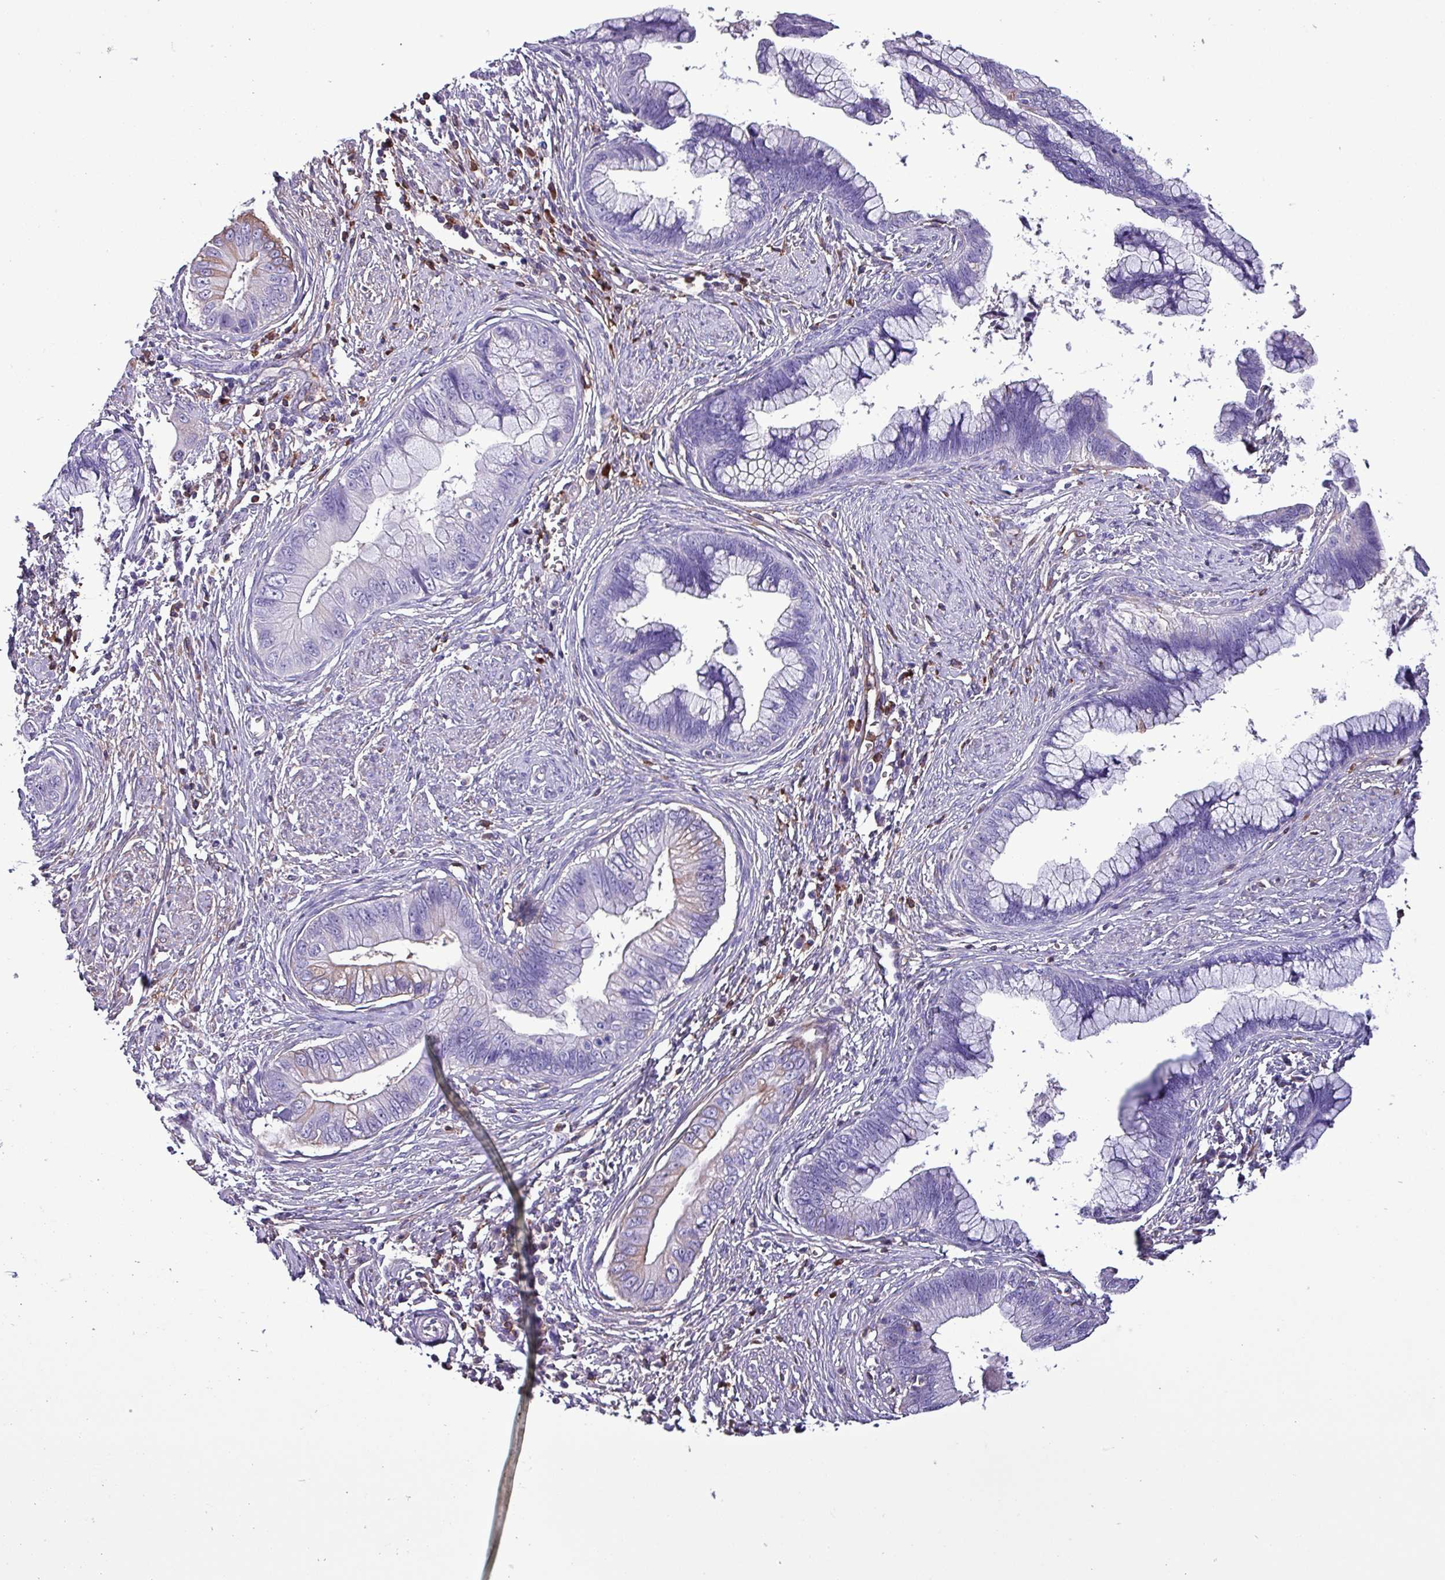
{"staining": {"intensity": "moderate", "quantity": "<25%", "location": "cytoplasmic/membranous"}, "tissue": "cervical cancer", "cell_type": "Tumor cells", "image_type": "cancer", "snomed": [{"axis": "morphology", "description": "Adenocarcinoma, NOS"}, {"axis": "topography", "description": "Cervix"}], "caption": "Human cervical adenocarcinoma stained with a brown dye shows moderate cytoplasmic/membranous positive staining in about <25% of tumor cells.", "gene": "HP", "patient": {"sex": "female", "age": 44}}